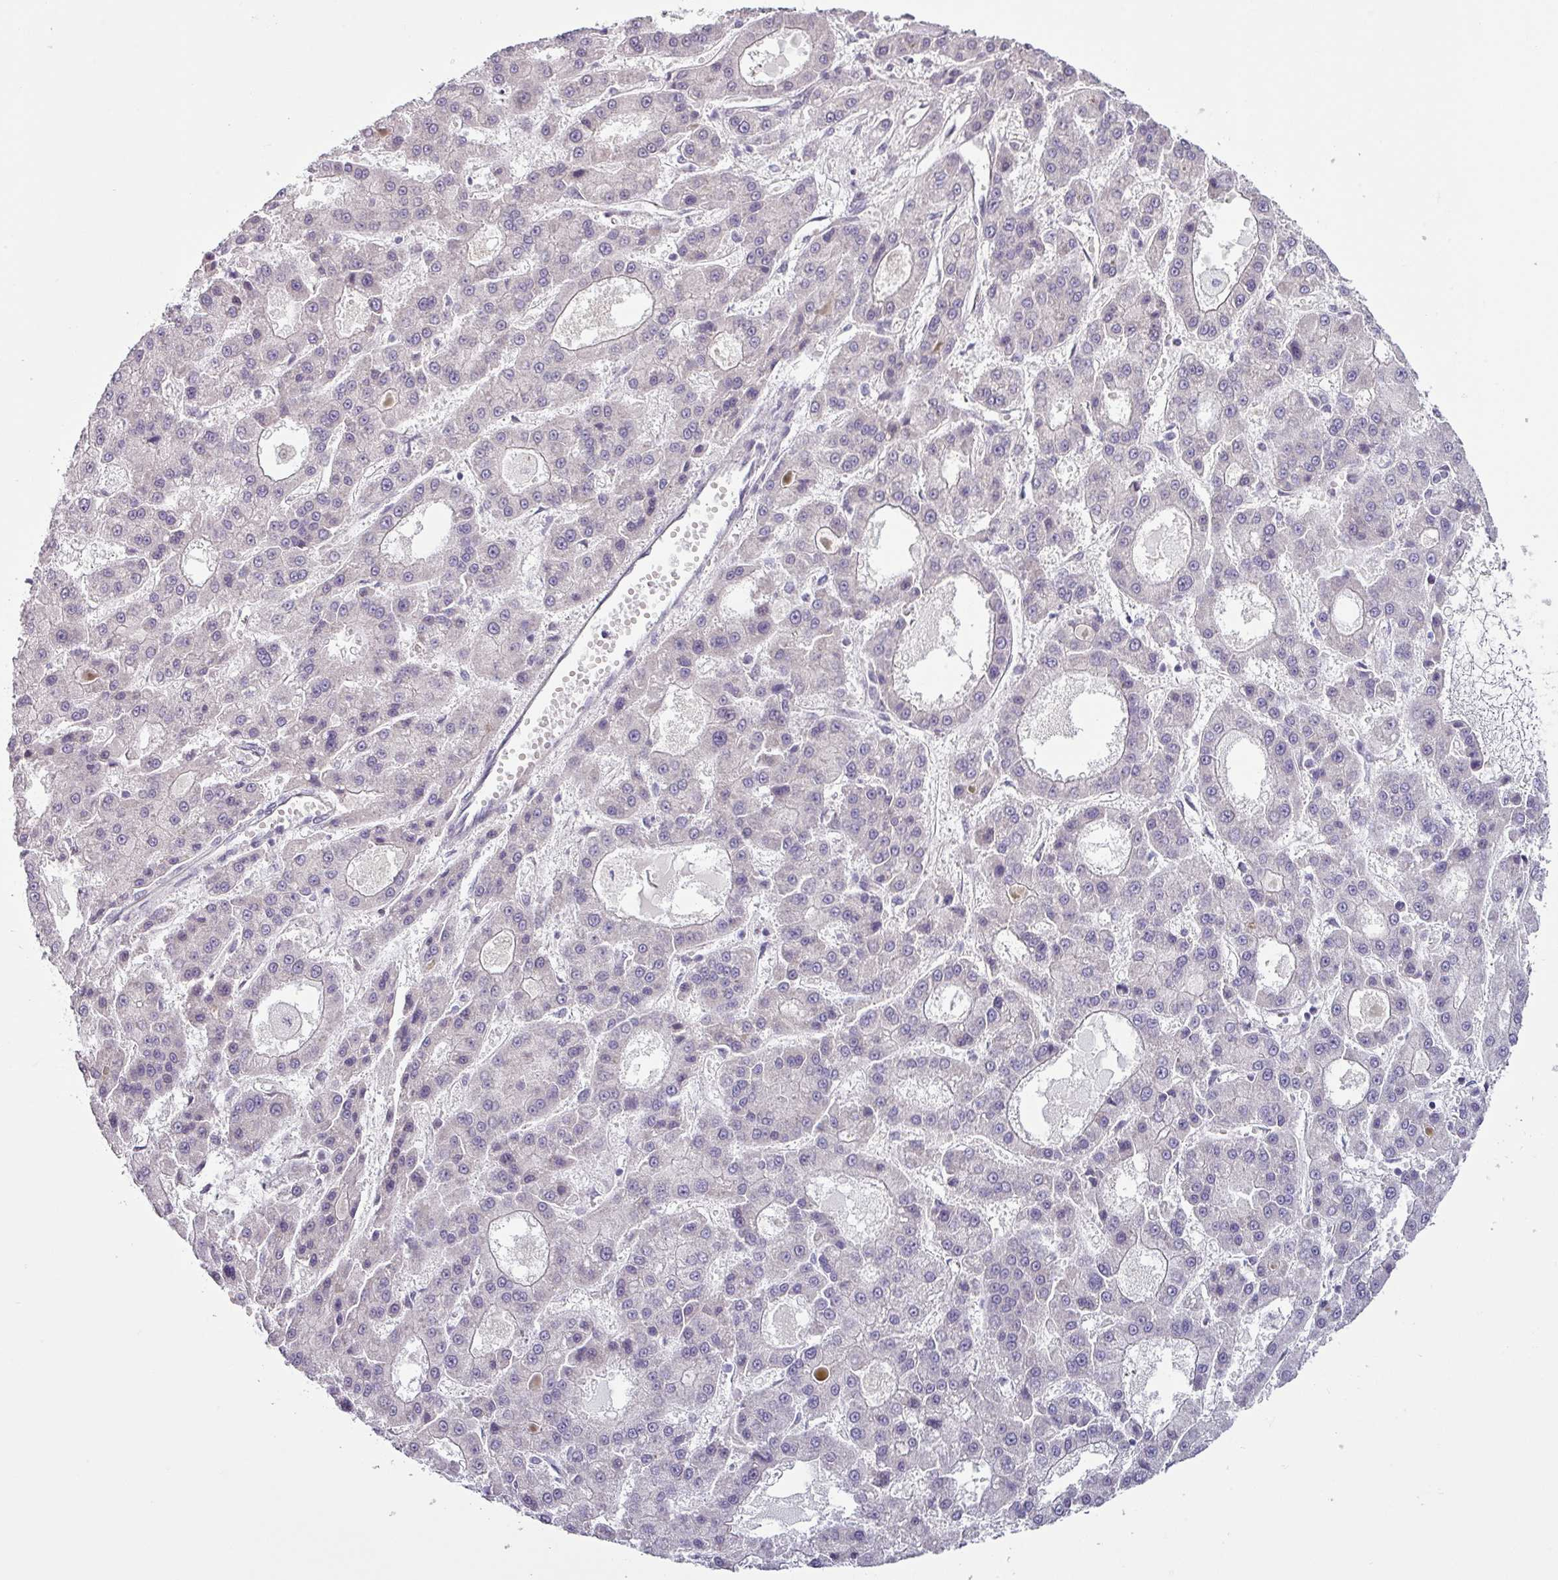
{"staining": {"intensity": "negative", "quantity": "none", "location": "none"}, "tissue": "liver cancer", "cell_type": "Tumor cells", "image_type": "cancer", "snomed": [{"axis": "morphology", "description": "Carcinoma, Hepatocellular, NOS"}, {"axis": "topography", "description": "Liver"}], "caption": "Immunohistochemistry (IHC) of human hepatocellular carcinoma (liver) displays no positivity in tumor cells. The staining was performed using DAB to visualize the protein expression in brown, while the nuclei were stained in blue with hematoxylin (Magnification: 20x).", "gene": "OR52D1", "patient": {"sex": "male", "age": 70}}